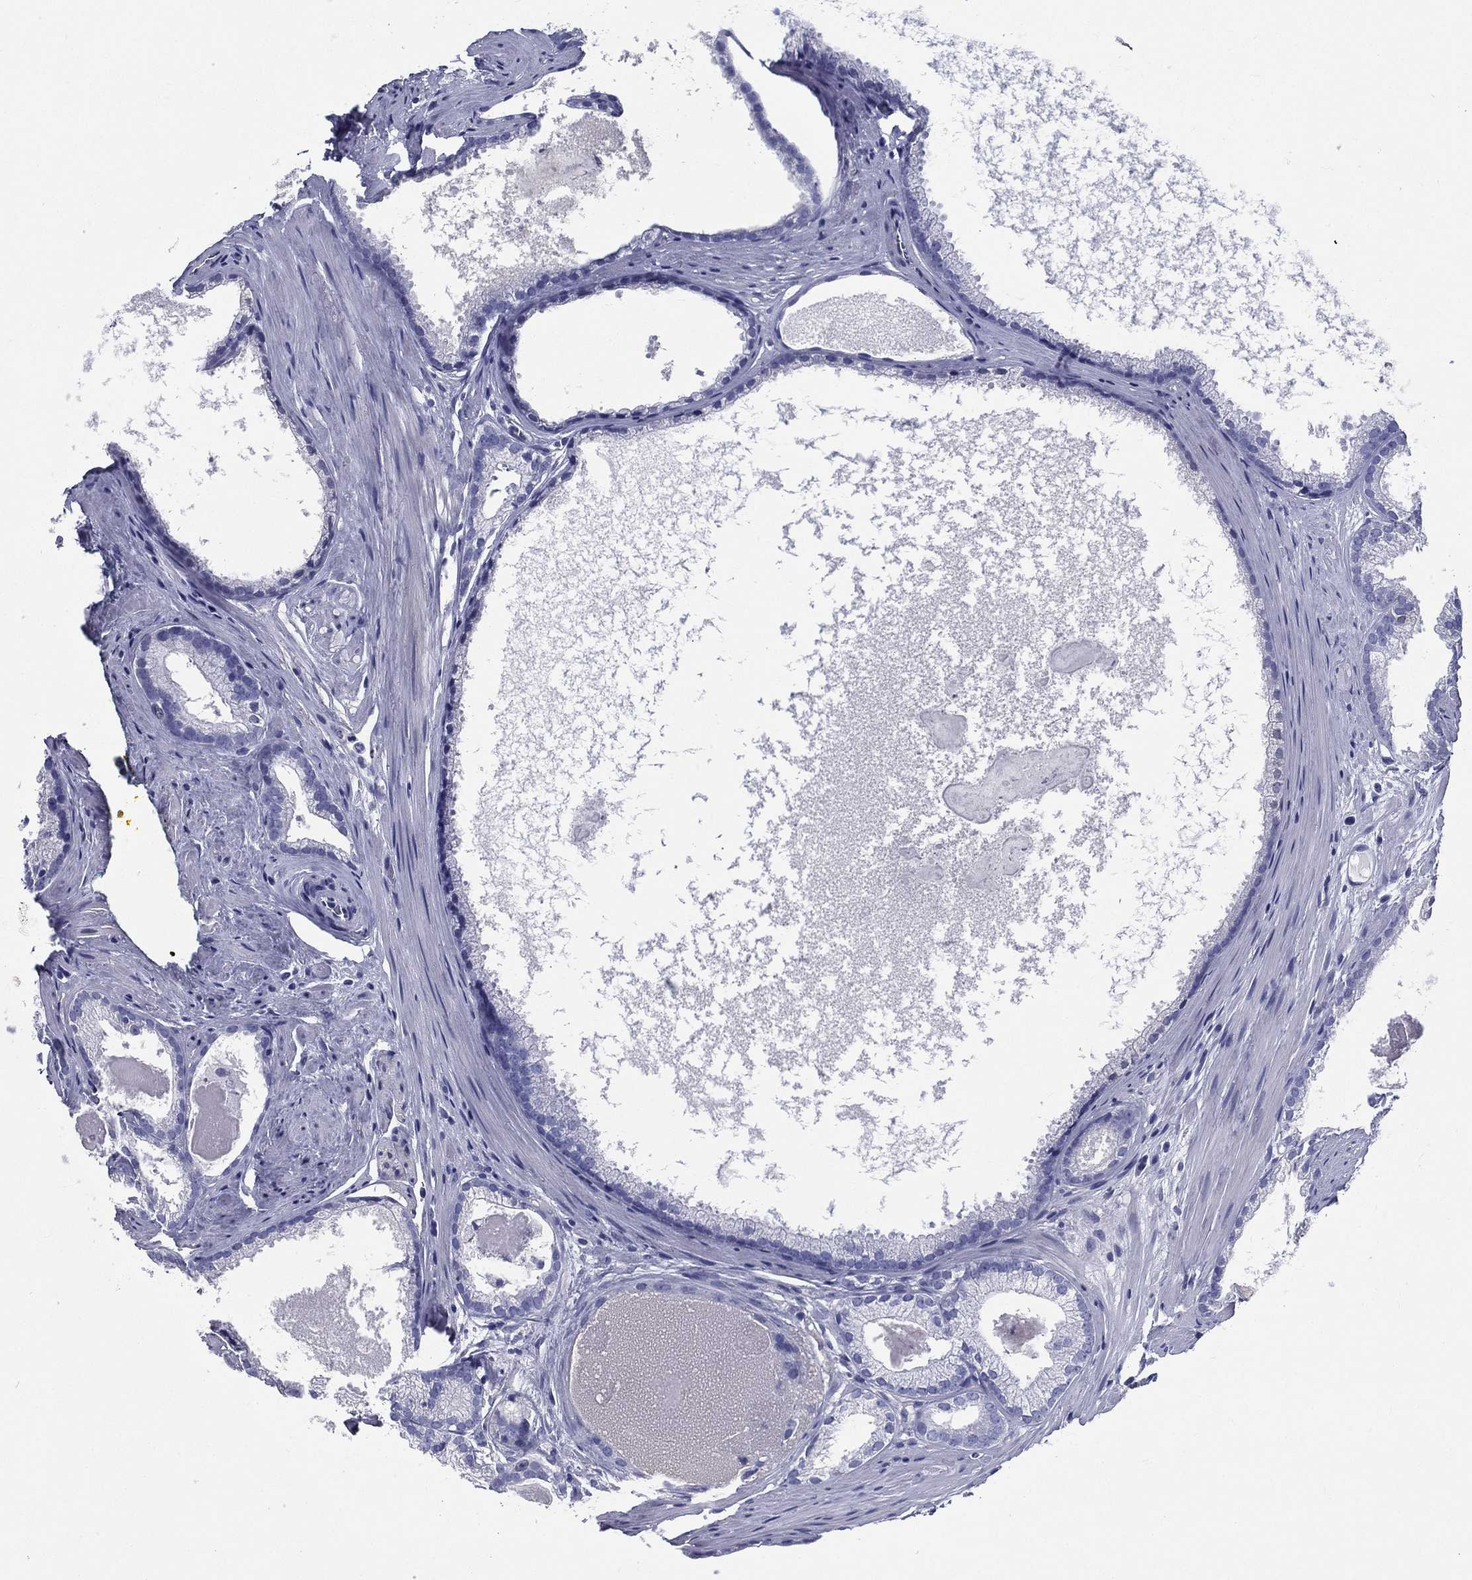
{"staining": {"intensity": "negative", "quantity": "none", "location": "none"}, "tissue": "prostate cancer", "cell_type": "Tumor cells", "image_type": "cancer", "snomed": [{"axis": "morphology", "description": "Adenocarcinoma, High grade"}, {"axis": "topography", "description": "Prostate and seminal vesicle, NOS"}], "caption": "DAB immunohistochemical staining of human prostate cancer exhibits no significant staining in tumor cells.", "gene": "DPYS", "patient": {"sex": "male", "age": 62}}